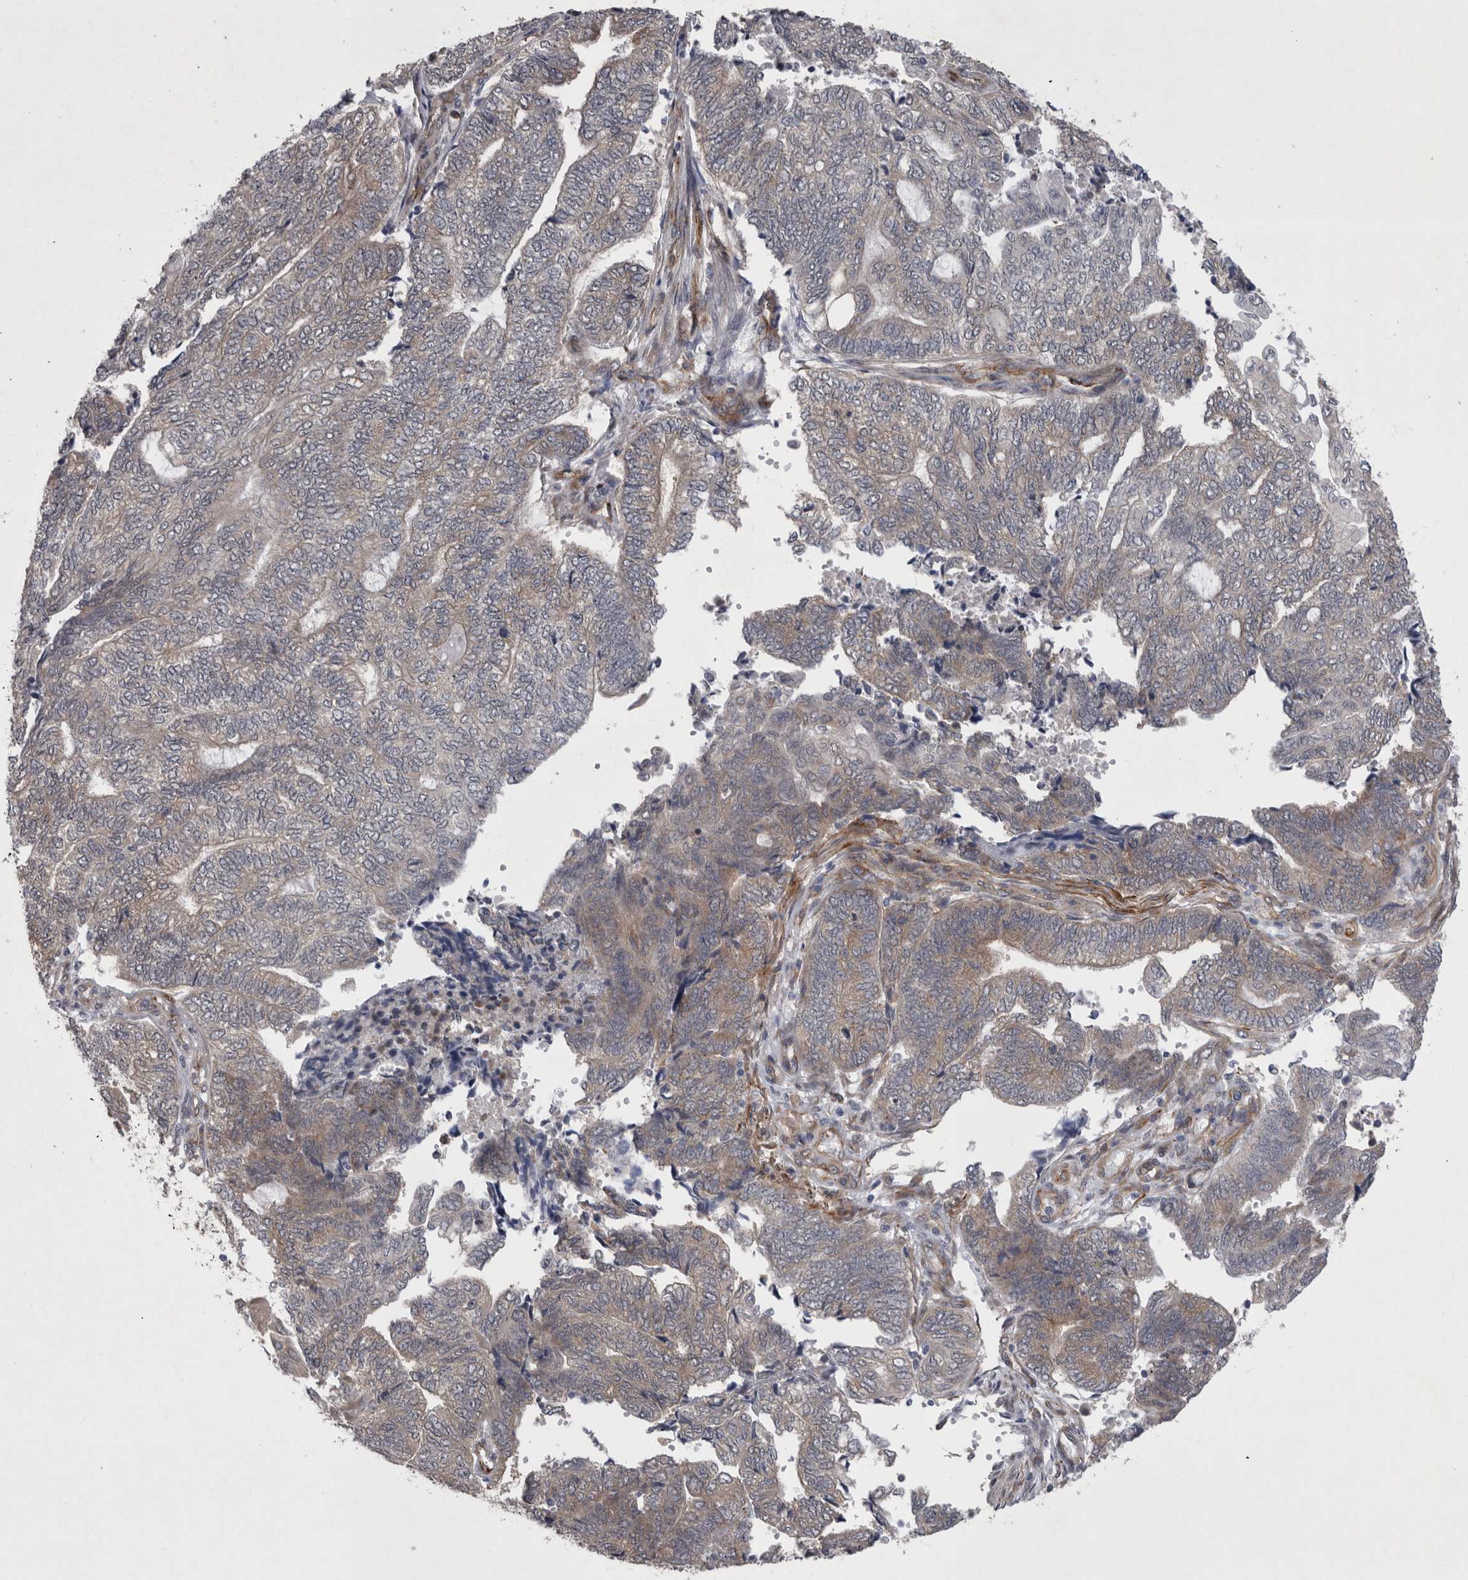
{"staining": {"intensity": "weak", "quantity": "25%-75%", "location": "cytoplasmic/membranous"}, "tissue": "endometrial cancer", "cell_type": "Tumor cells", "image_type": "cancer", "snomed": [{"axis": "morphology", "description": "Adenocarcinoma, NOS"}, {"axis": "topography", "description": "Uterus"}, {"axis": "topography", "description": "Endometrium"}], "caption": "High-magnification brightfield microscopy of endometrial adenocarcinoma stained with DAB (brown) and counterstained with hematoxylin (blue). tumor cells exhibit weak cytoplasmic/membranous staining is seen in about25%-75% of cells. (DAB (3,3'-diaminobenzidine) IHC, brown staining for protein, blue staining for nuclei).", "gene": "DDX6", "patient": {"sex": "female", "age": 70}}